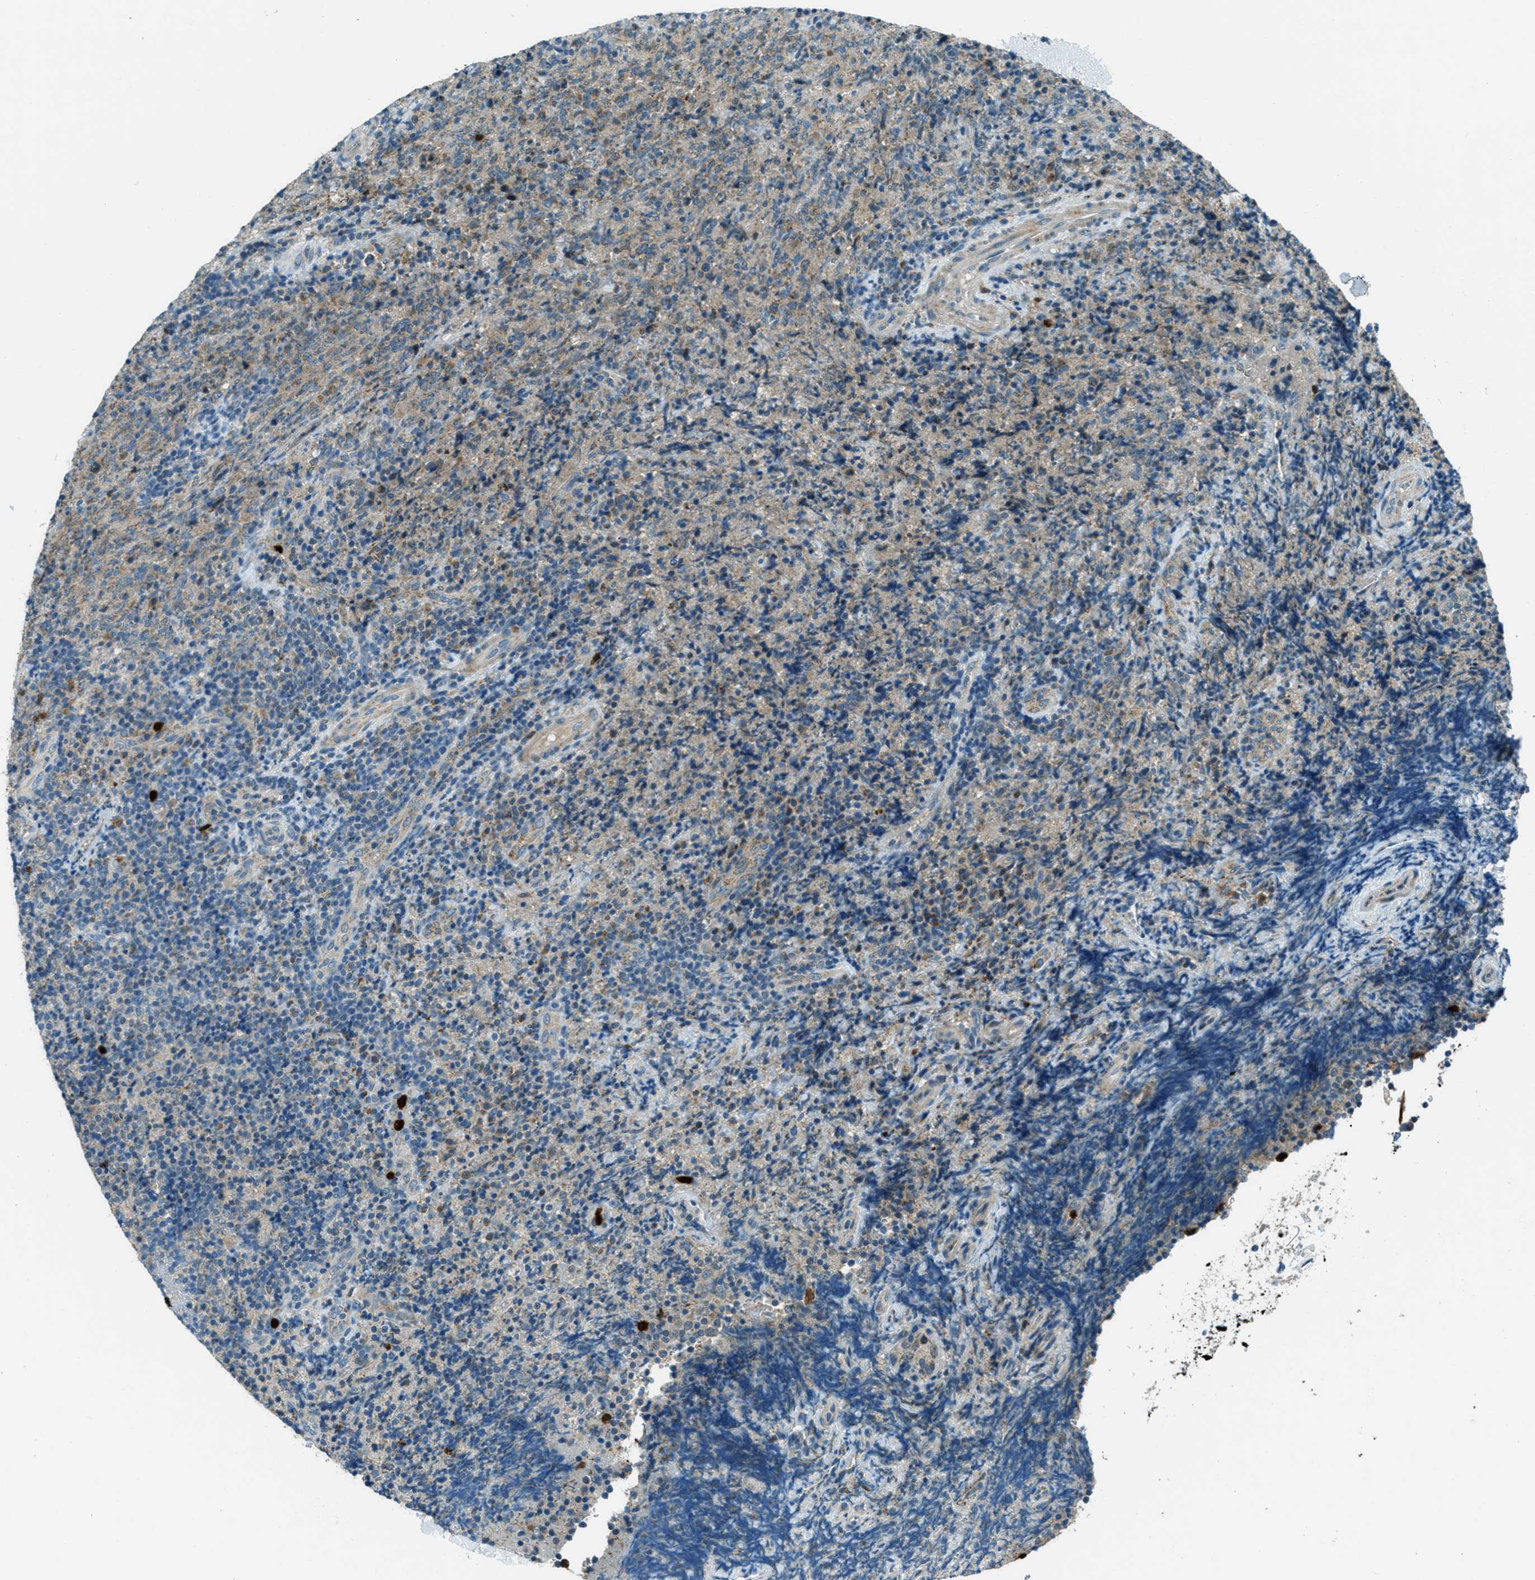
{"staining": {"intensity": "moderate", "quantity": "25%-75%", "location": "cytoplasmic/membranous"}, "tissue": "lymphoma", "cell_type": "Tumor cells", "image_type": "cancer", "snomed": [{"axis": "morphology", "description": "Malignant lymphoma, non-Hodgkin's type, High grade"}, {"axis": "topography", "description": "Tonsil"}], "caption": "Moderate cytoplasmic/membranous positivity is present in about 25%-75% of tumor cells in lymphoma.", "gene": "FAR1", "patient": {"sex": "female", "age": 36}}